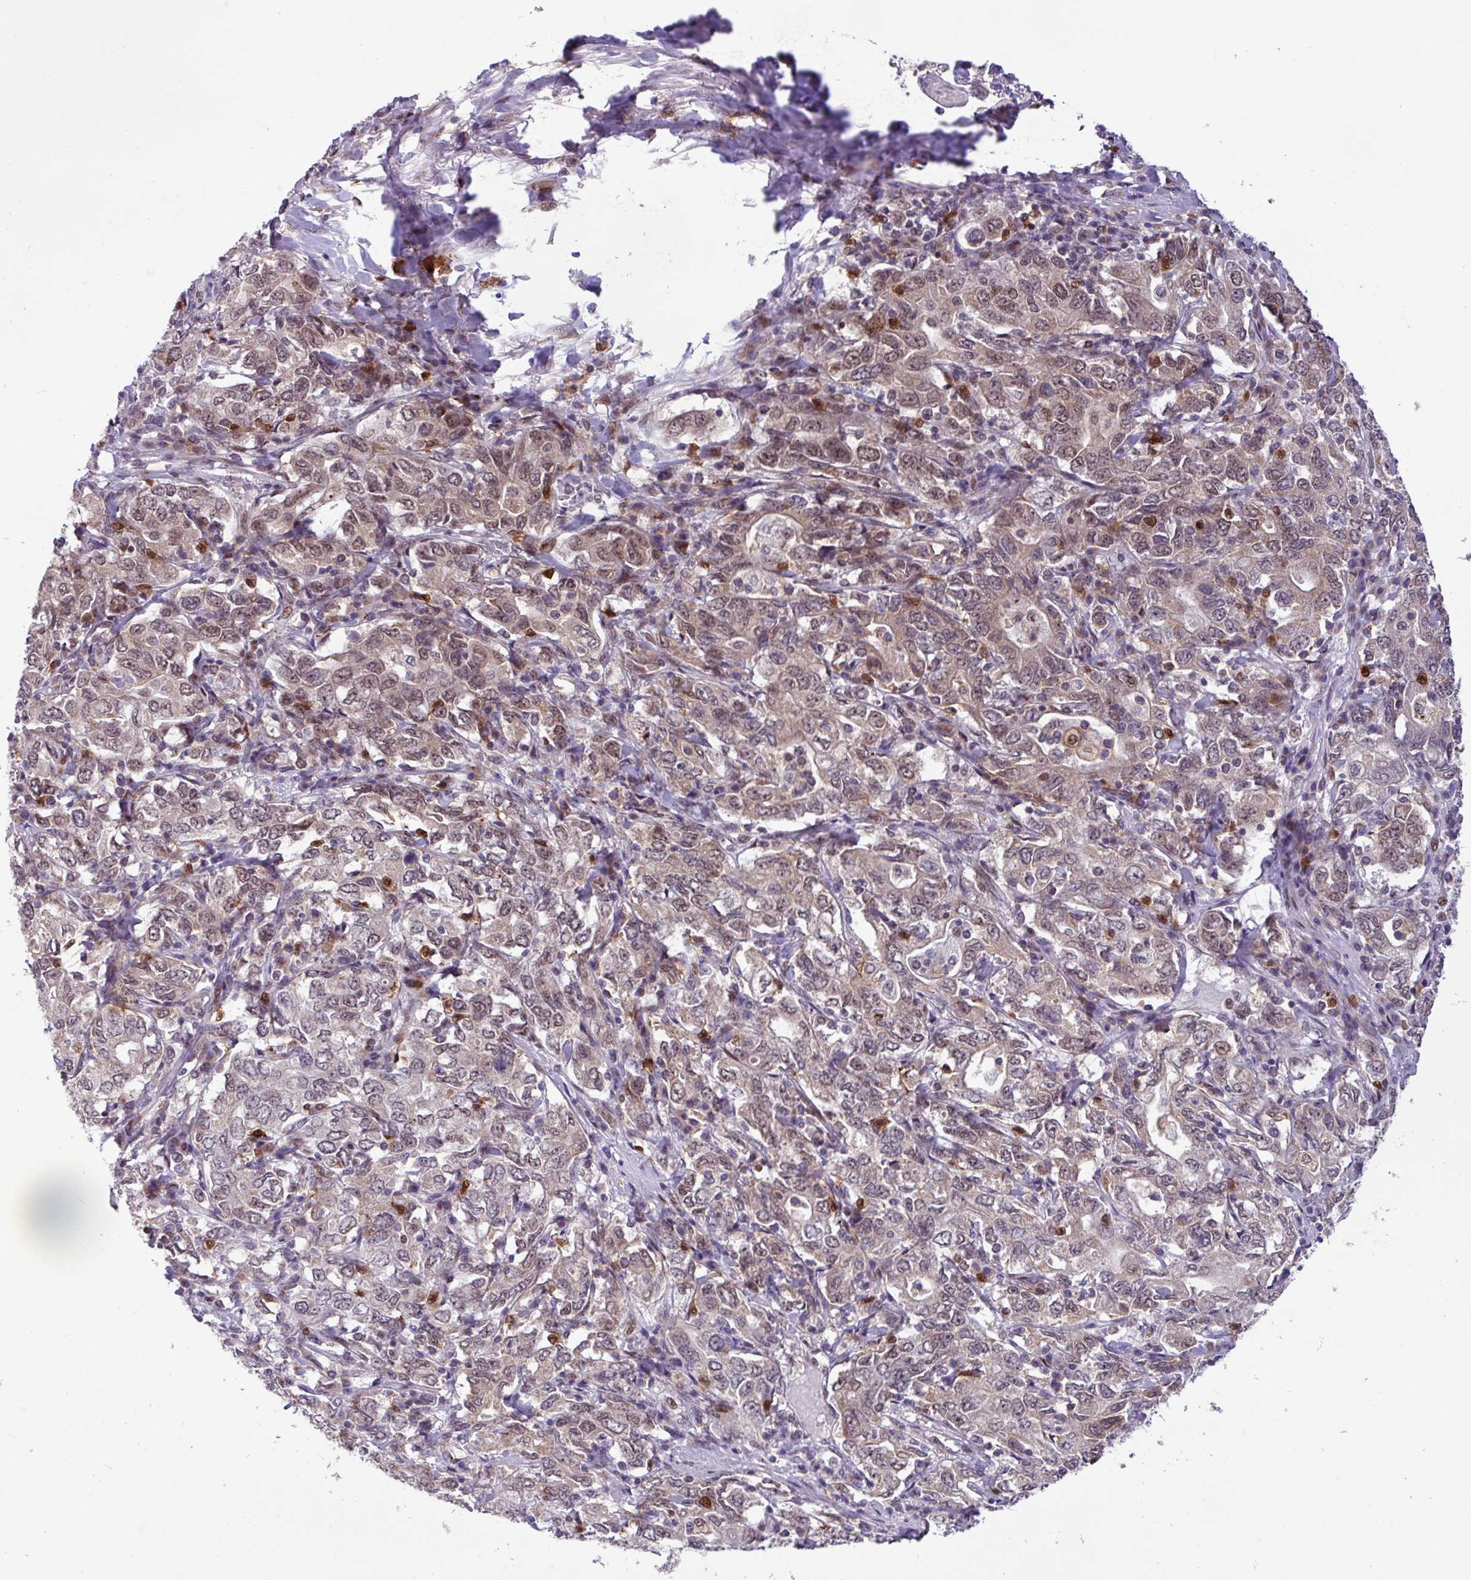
{"staining": {"intensity": "moderate", "quantity": "25%-75%", "location": "cytoplasmic/membranous,nuclear"}, "tissue": "stomach cancer", "cell_type": "Tumor cells", "image_type": "cancer", "snomed": [{"axis": "morphology", "description": "Adenocarcinoma, NOS"}, {"axis": "topography", "description": "Stomach, upper"}, {"axis": "topography", "description": "Stomach"}], "caption": "Protein expression analysis of human stomach cancer reveals moderate cytoplasmic/membranous and nuclear expression in approximately 25%-75% of tumor cells.", "gene": "BRD3", "patient": {"sex": "male", "age": 62}}